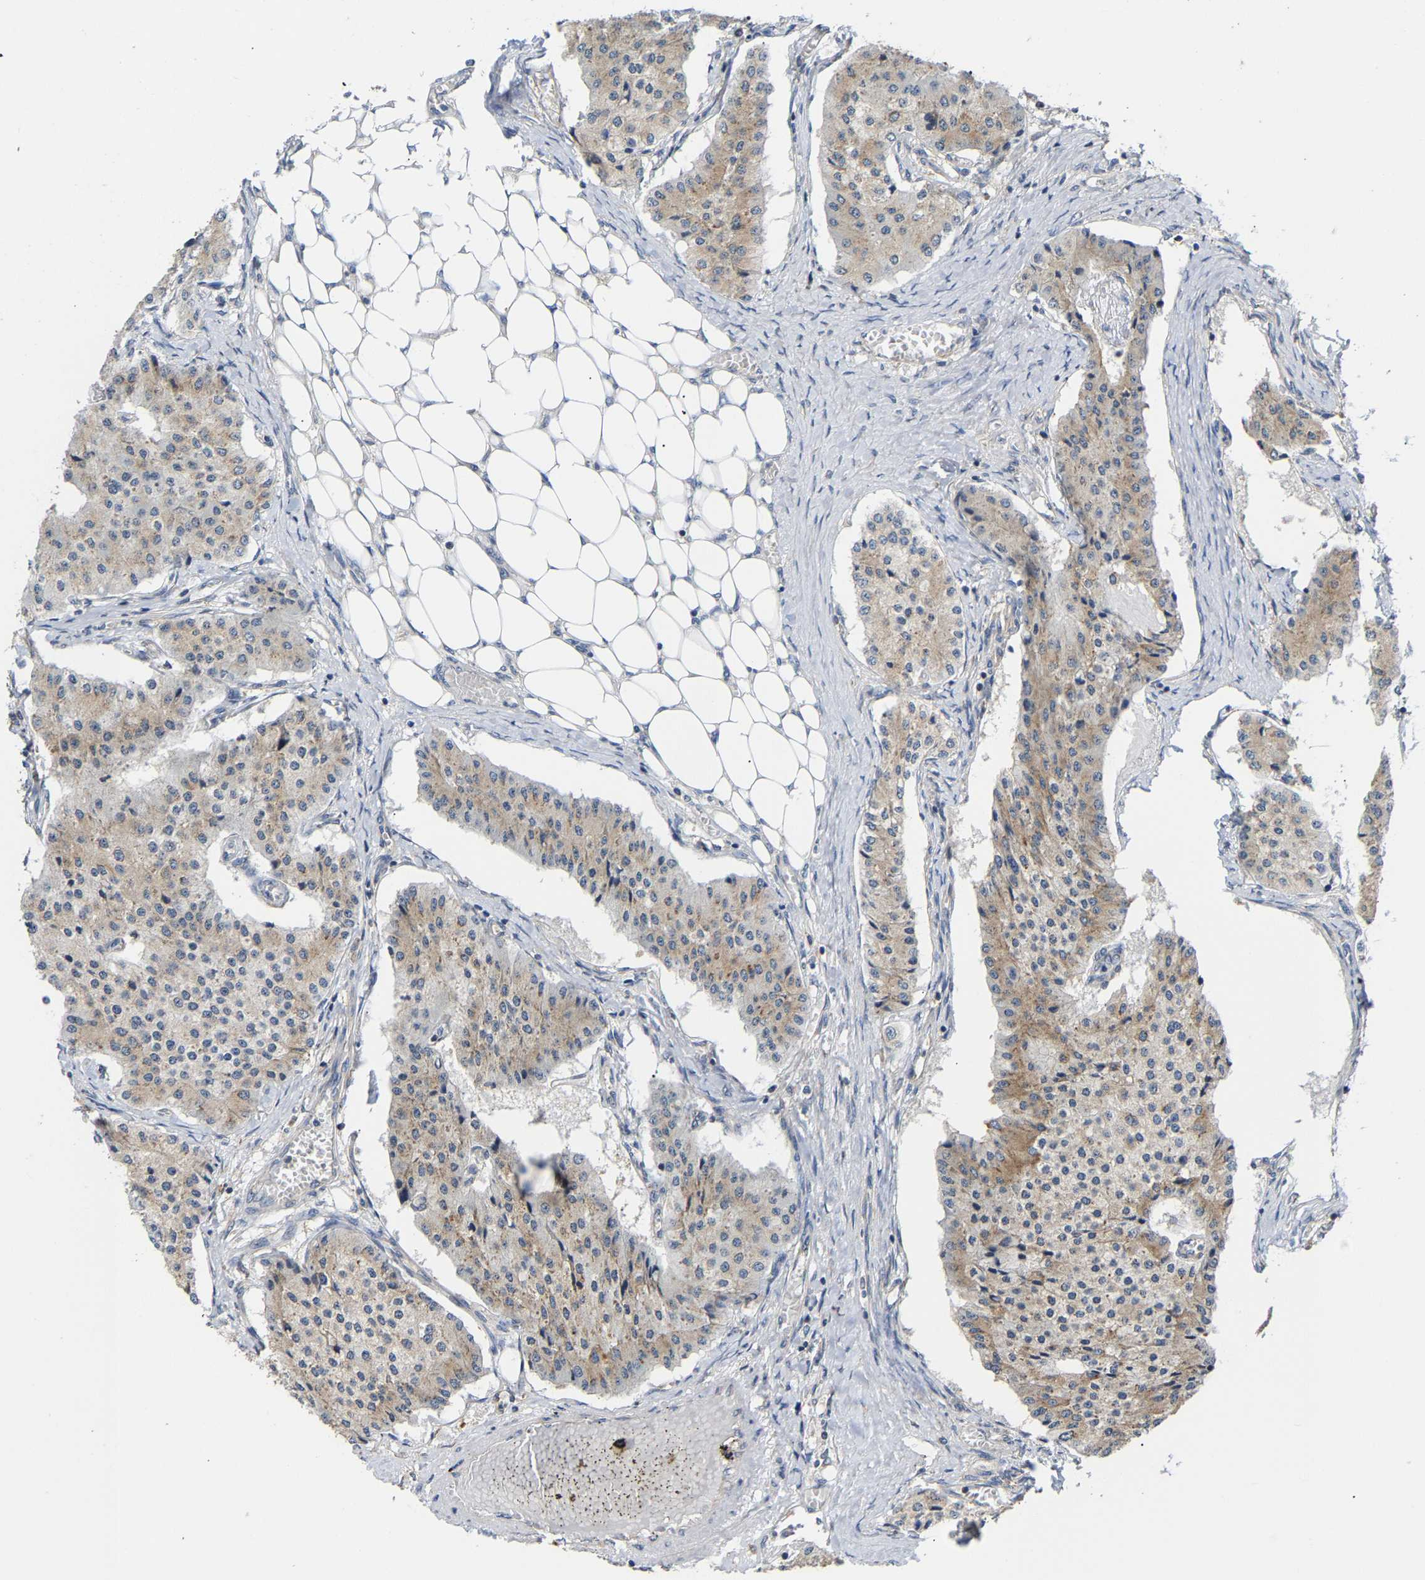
{"staining": {"intensity": "weak", "quantity": "25%-75%", "location": "cytoplasmic/membranous"}, "tissue": "carcinoid", "cell_type": "Tumor cells", "image_type": "cancer", "snomed": [{"axis": "morphology", "description": "Carcinoid, malignant, NOS"}, {"axis": "topography", "description": "Colon"}], "caption": "IHC image of neoplastic tissue: malignant carcinoid stained using immunohistochemistry demonstrates low levels of weak protein expression localized specifically in the cytoplasmic/membranous of tumor cells, appearing as a cytoplasmic/membranous brown color.", "gene": "ARAP1", "patient": {"sex": "female", "age": 52}}